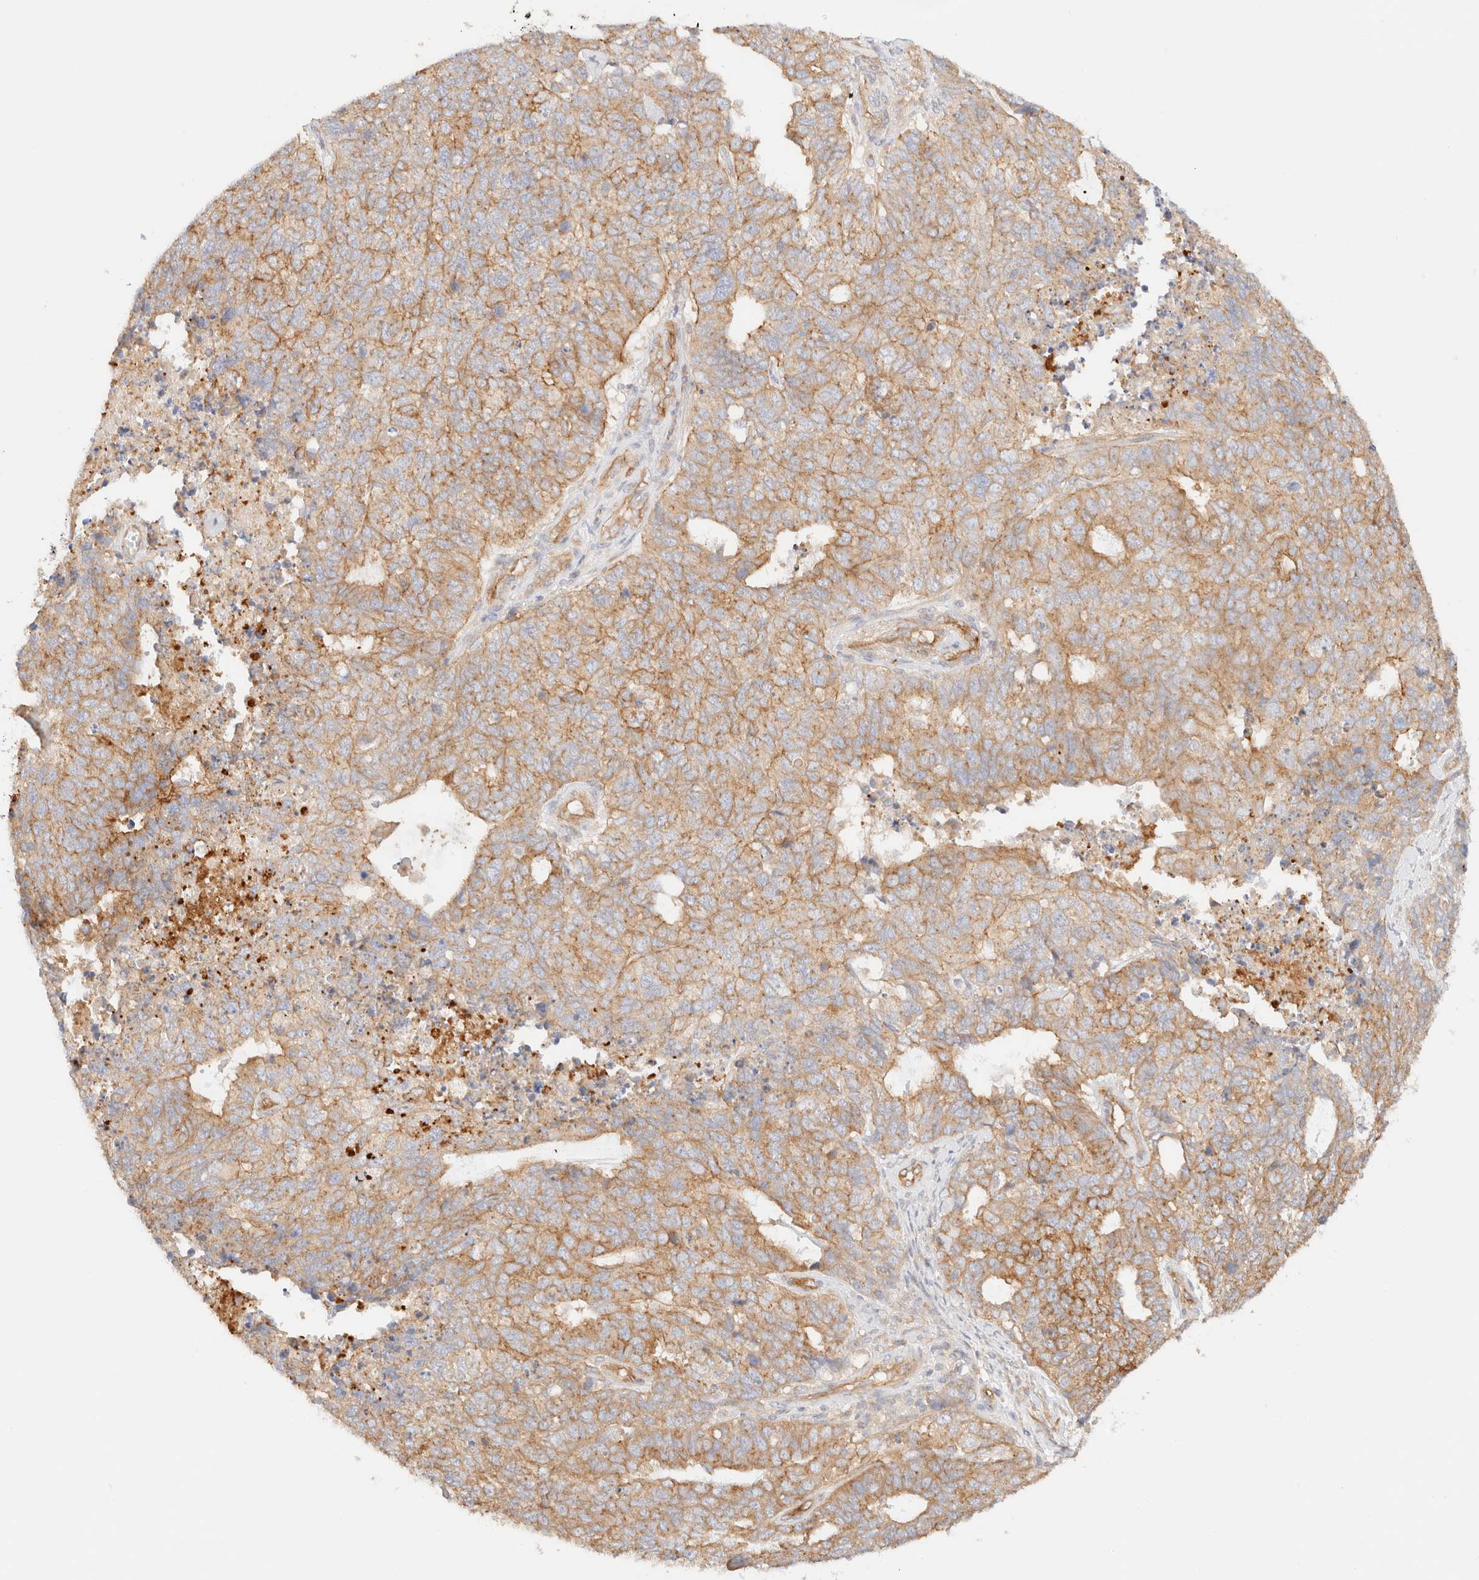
{"staining": {"intensity": "moderate", "quantity": ">75%", "location": "cytoplasmic/membranous"}, "tissue": "cervical cancer", "cell_type": "Tumor cells", "image_type": "cancer", "snomed": [{"axis": "morphology", "description": "Squamous cell carcinoma, NOS"}, {"axis": "topography", "description": "Cervix"}], "caption": "Protein staining by immunohistochemistry (IHC) exhibits moderate cytoplasmic/membranous positivity in about >75% of tumor cells in cervical squamous cell carcinoma.", "gene": "MYO10", "patient": {"sex": "female", "age": 63}}